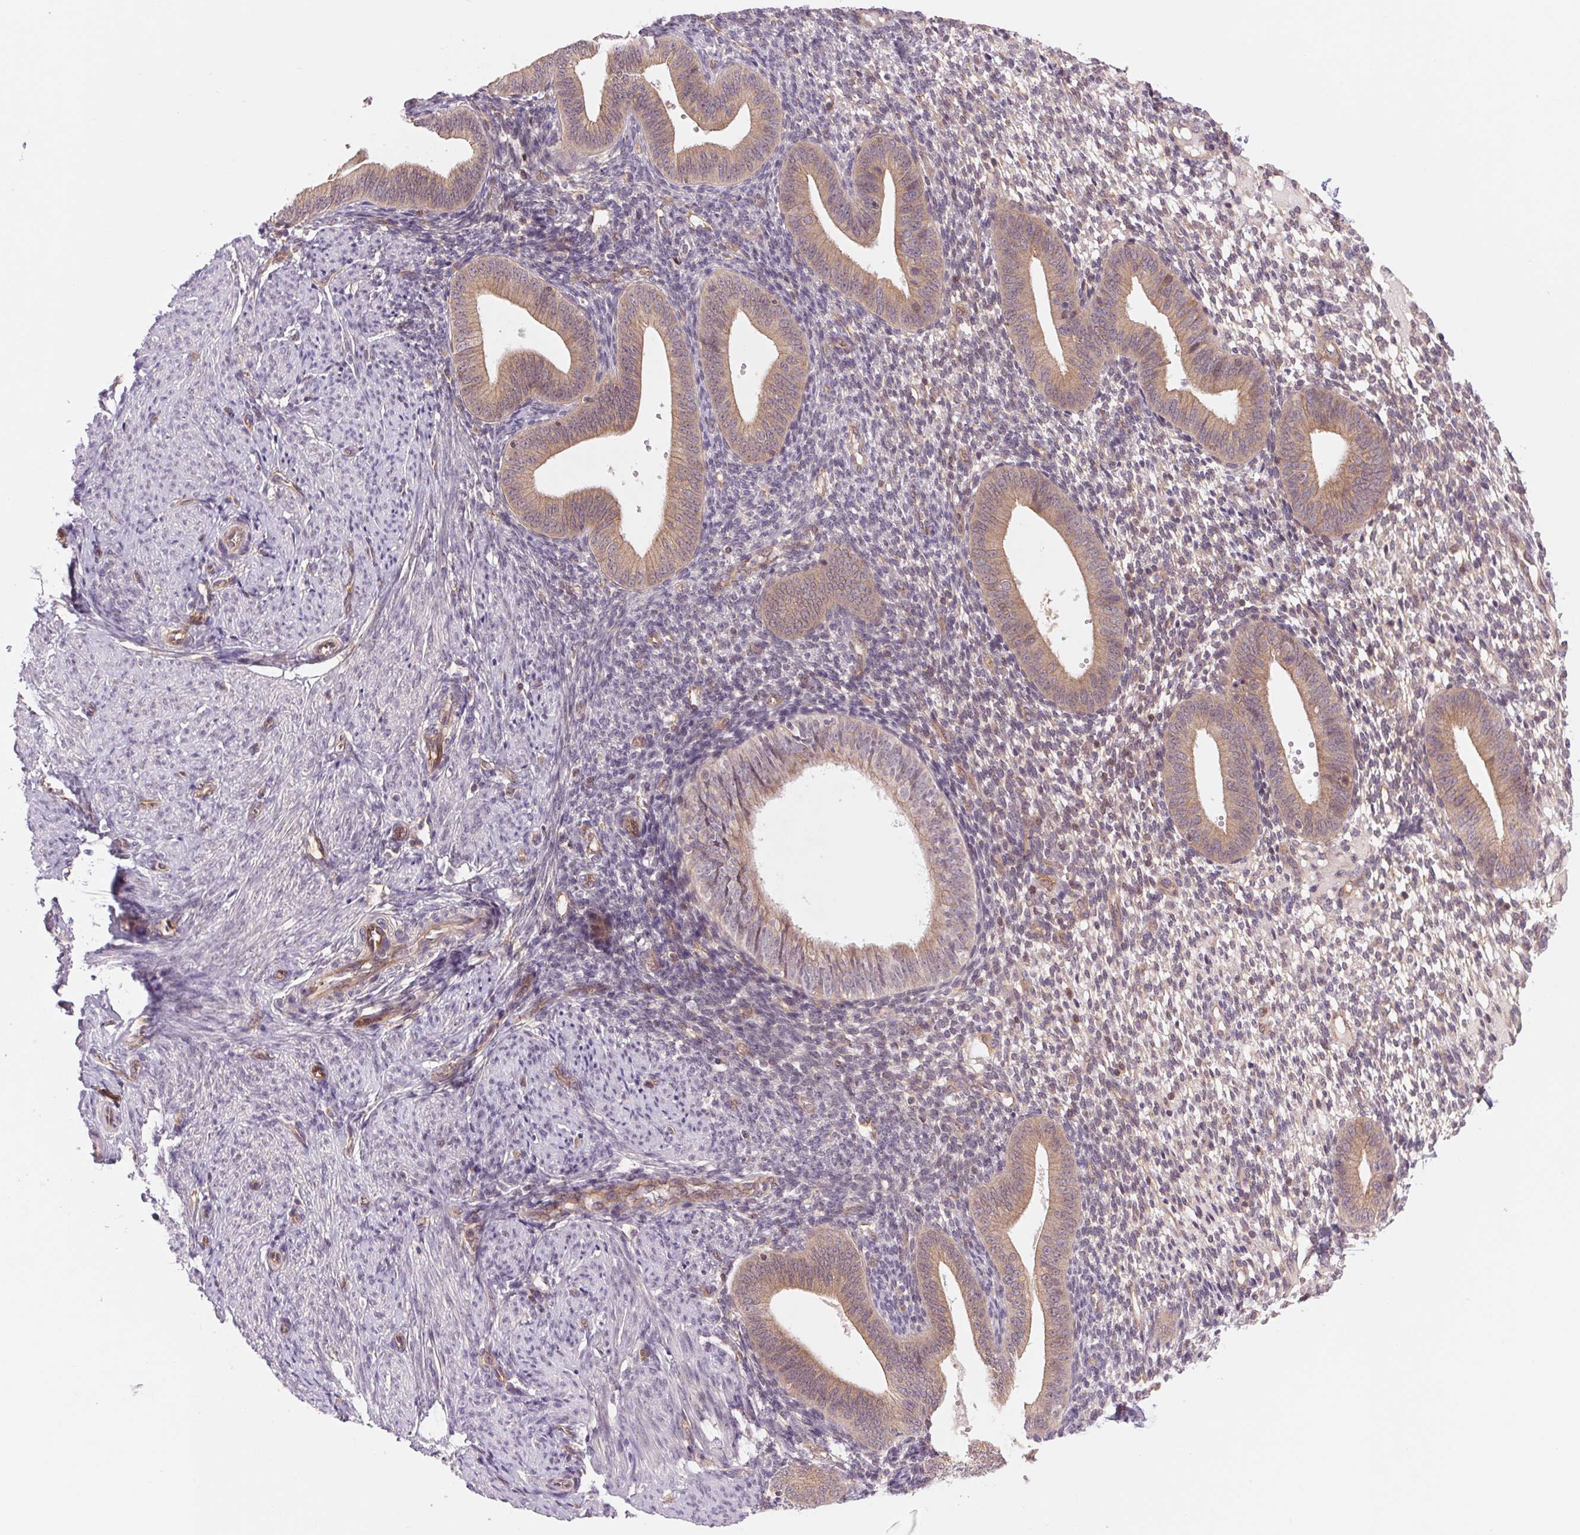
{"staining": {"intensity": "negative", "quantity": "none", "location": "none"}, "tissue": "endometrium", "cell_type": "Cells in endometrial stroma", "image_type": "normal", "snomed": [{"axis": "morphology", "description": "Normal tissue, NOS"}, {"axis": "topography", "description": "Endometrium"}], "caption": "Endometrium stained for a protein using immunohistochemistry demonstrates no expression cells in endometrial stroma.", "gene": "SH3RF2", "patient": {"sex": "female", "age": 40}}